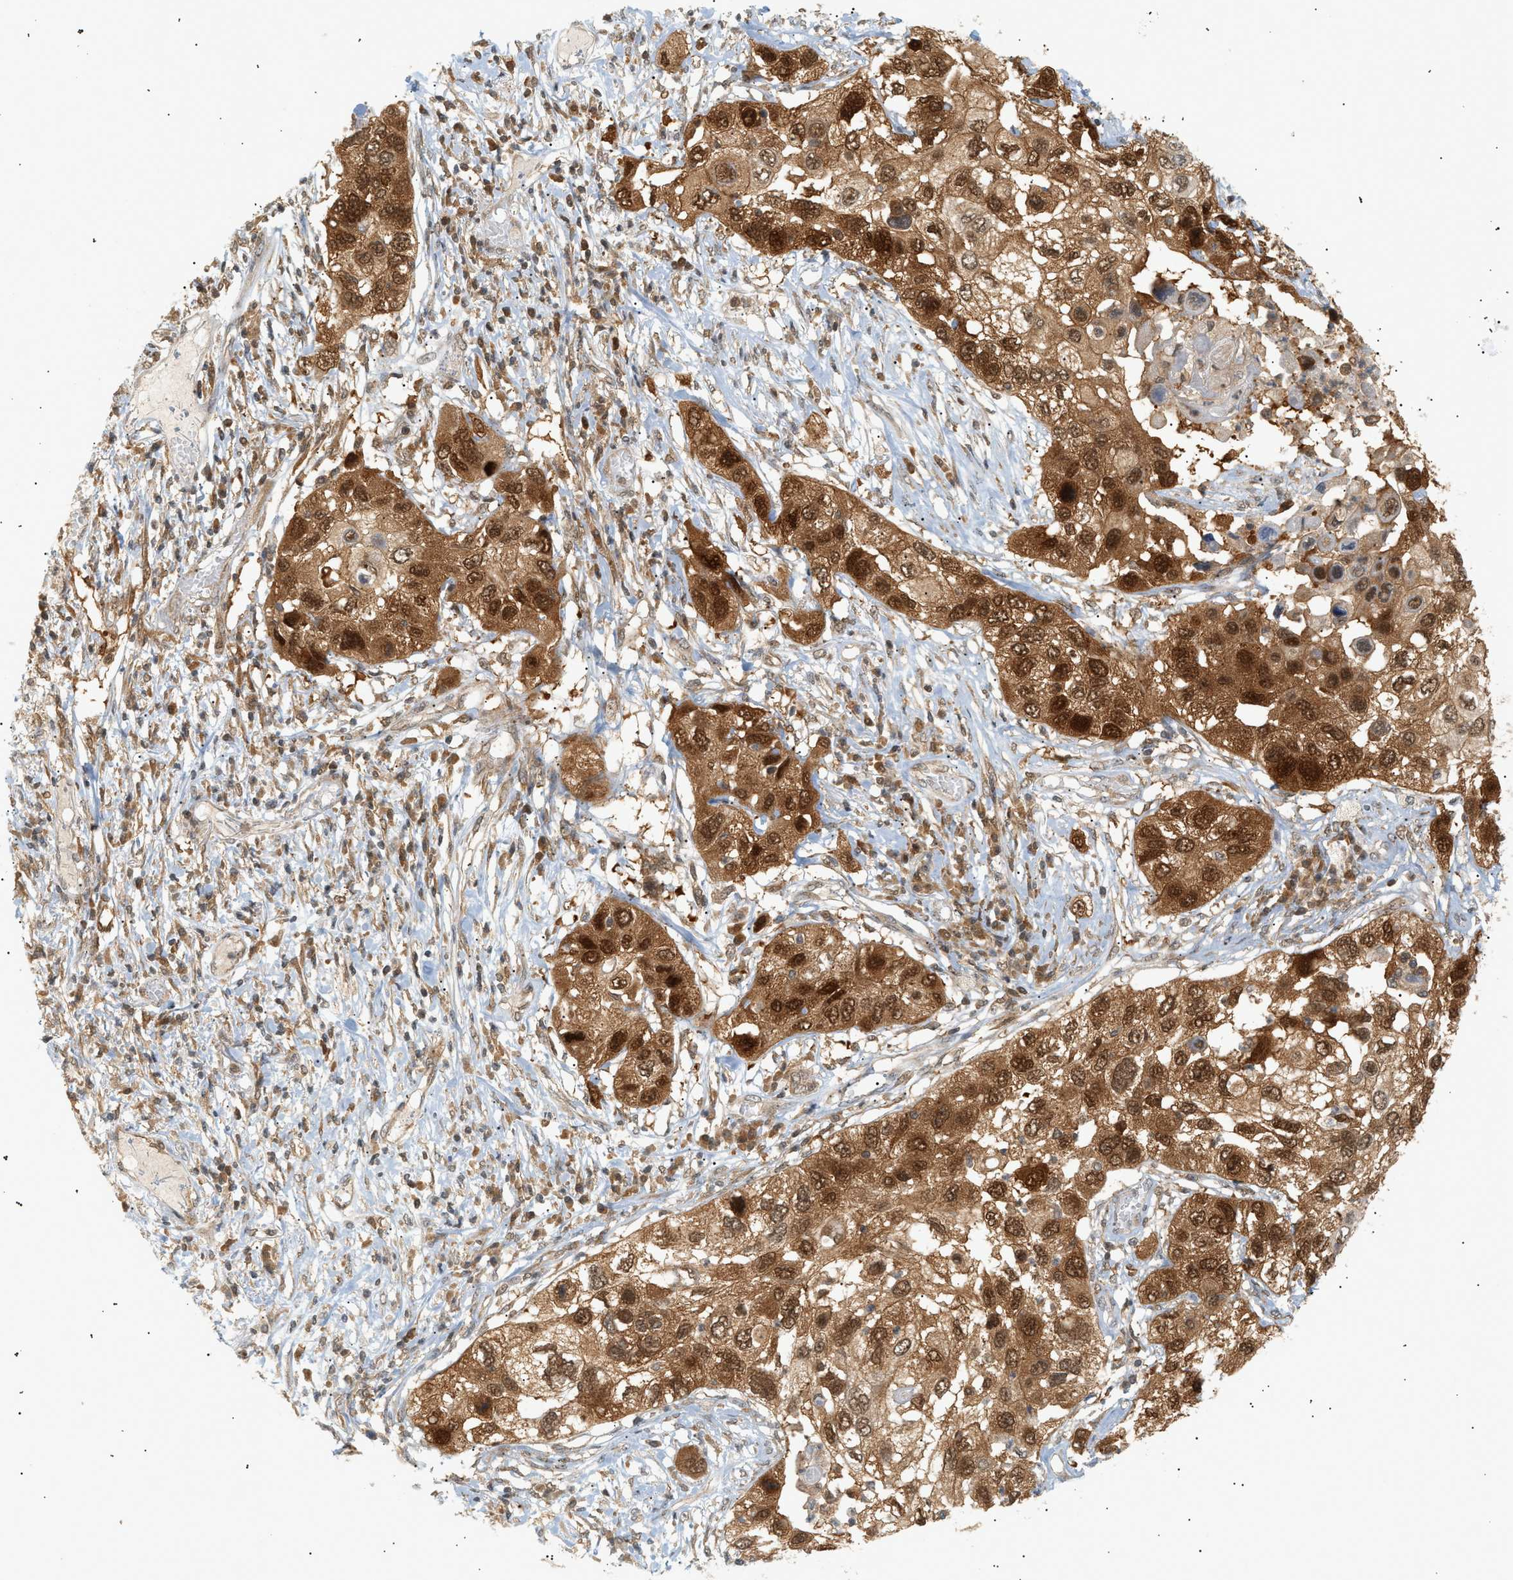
{"staining": {"intensity": "strong", "quantity": ">75%", "location": "cytoplasmic/membranous,nuclear"}, "tissue": "lung cancer", "cell_type": "Tumor cells", "image_type": "cancer", "snomed": [{"axis": "morphology", "description": "Squamous cell carcinoma, NOS"}, {"axis": "topography", "description": "Lung"}], "caption": "Lung cancer stained with a protein marker shows strong staining in tumor cells.", "gene": "SHC1", "patient": {"sex": "male", "age": 71}}